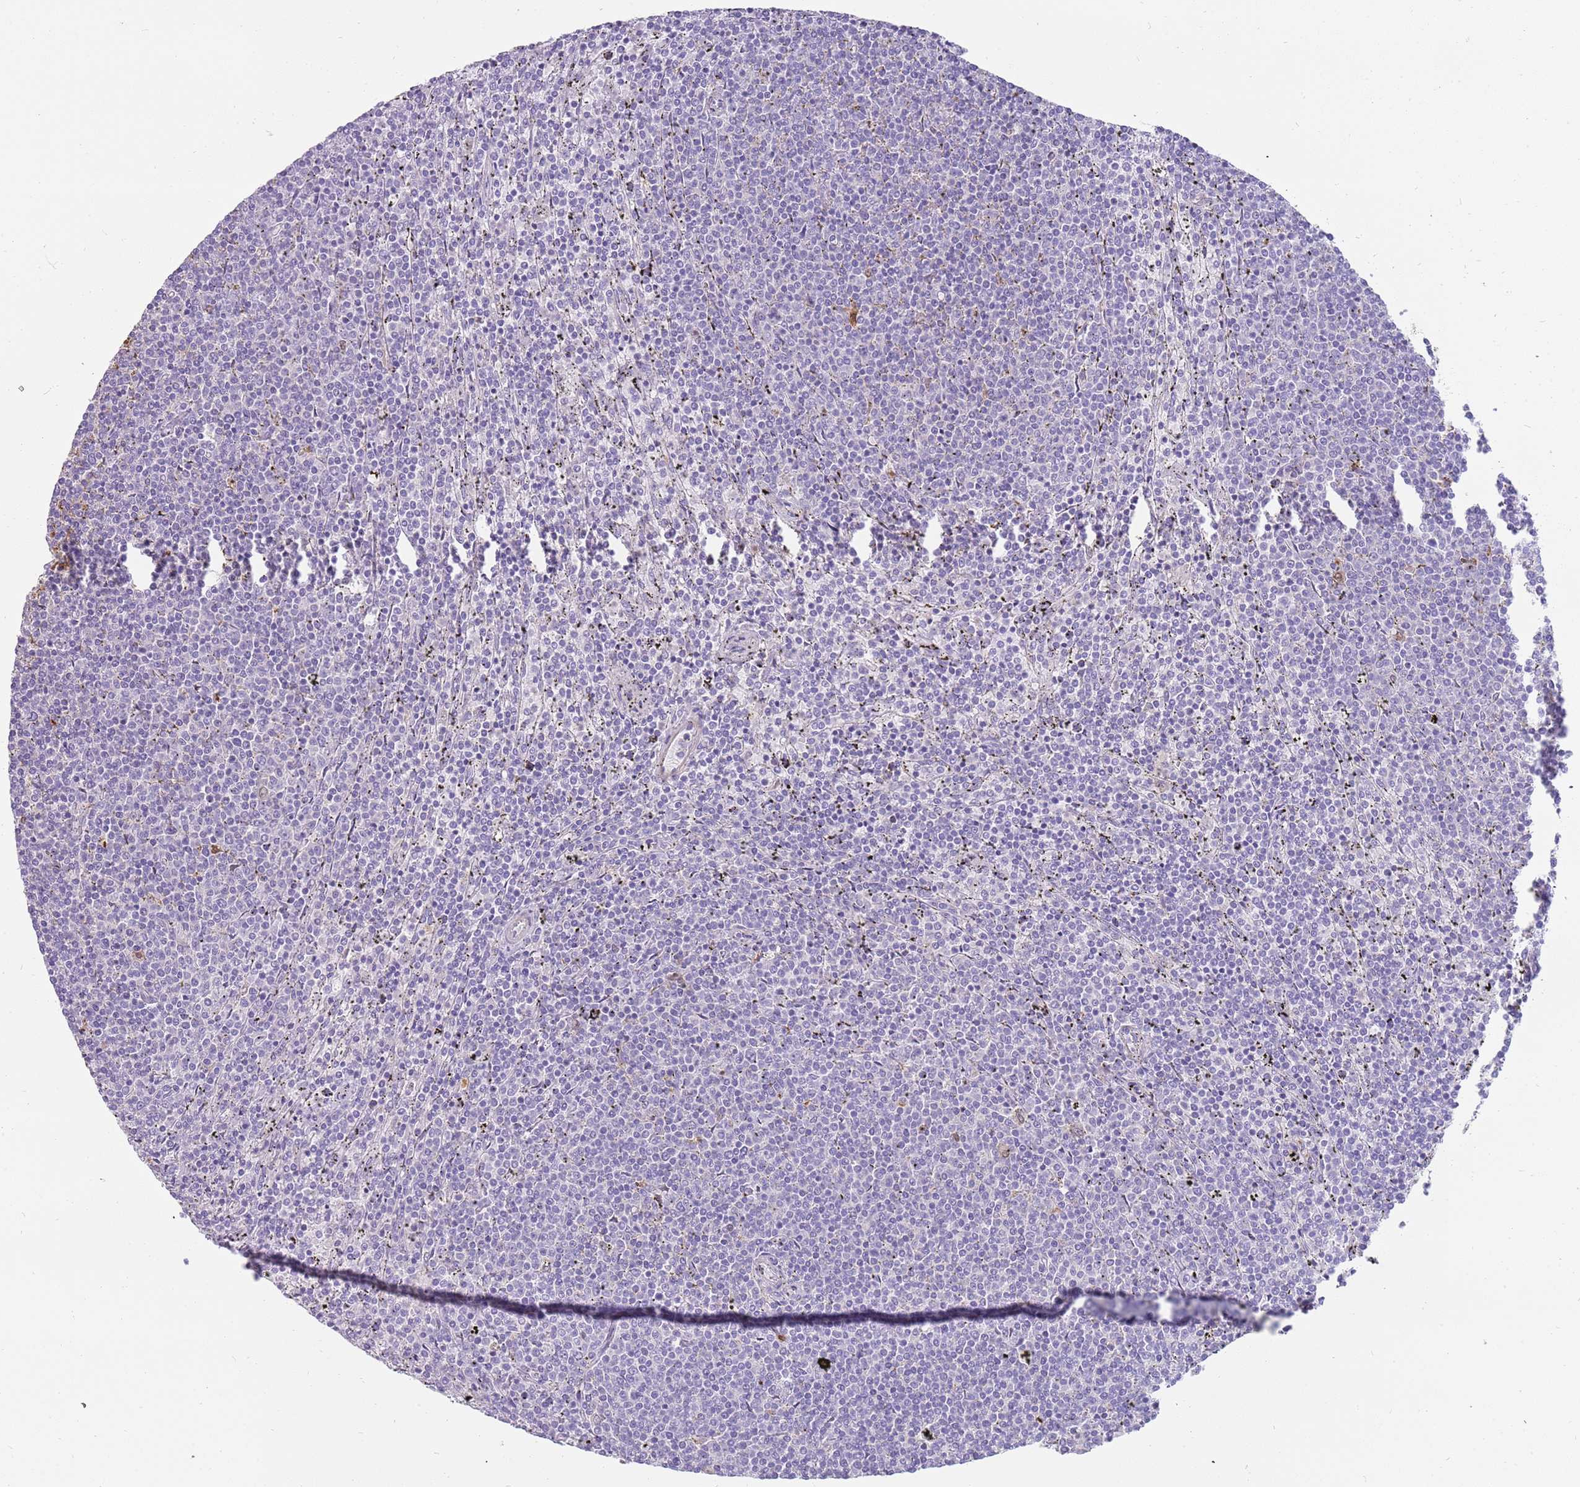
{"staining": {"intensity": "negative", "quantity": "none", "location": "none"}, "tissue": "lymphoma", "cell_type": "Tumor cells", "image_type": "cancer", "snomed": [{"axis": "morphology", "description": "Malignant lymphoma, non-Hodgkin's type, Low grade"}, {"axis": "topography", "description": "Spleen"}], "caption": "Tumor cells are negative for protein expression in human lymphoma. (DAB IHC visualized using brightfield microscopy, high magnification).", "gene": "DIPK1C", "patient": {"sex": "female", "age": 50}}